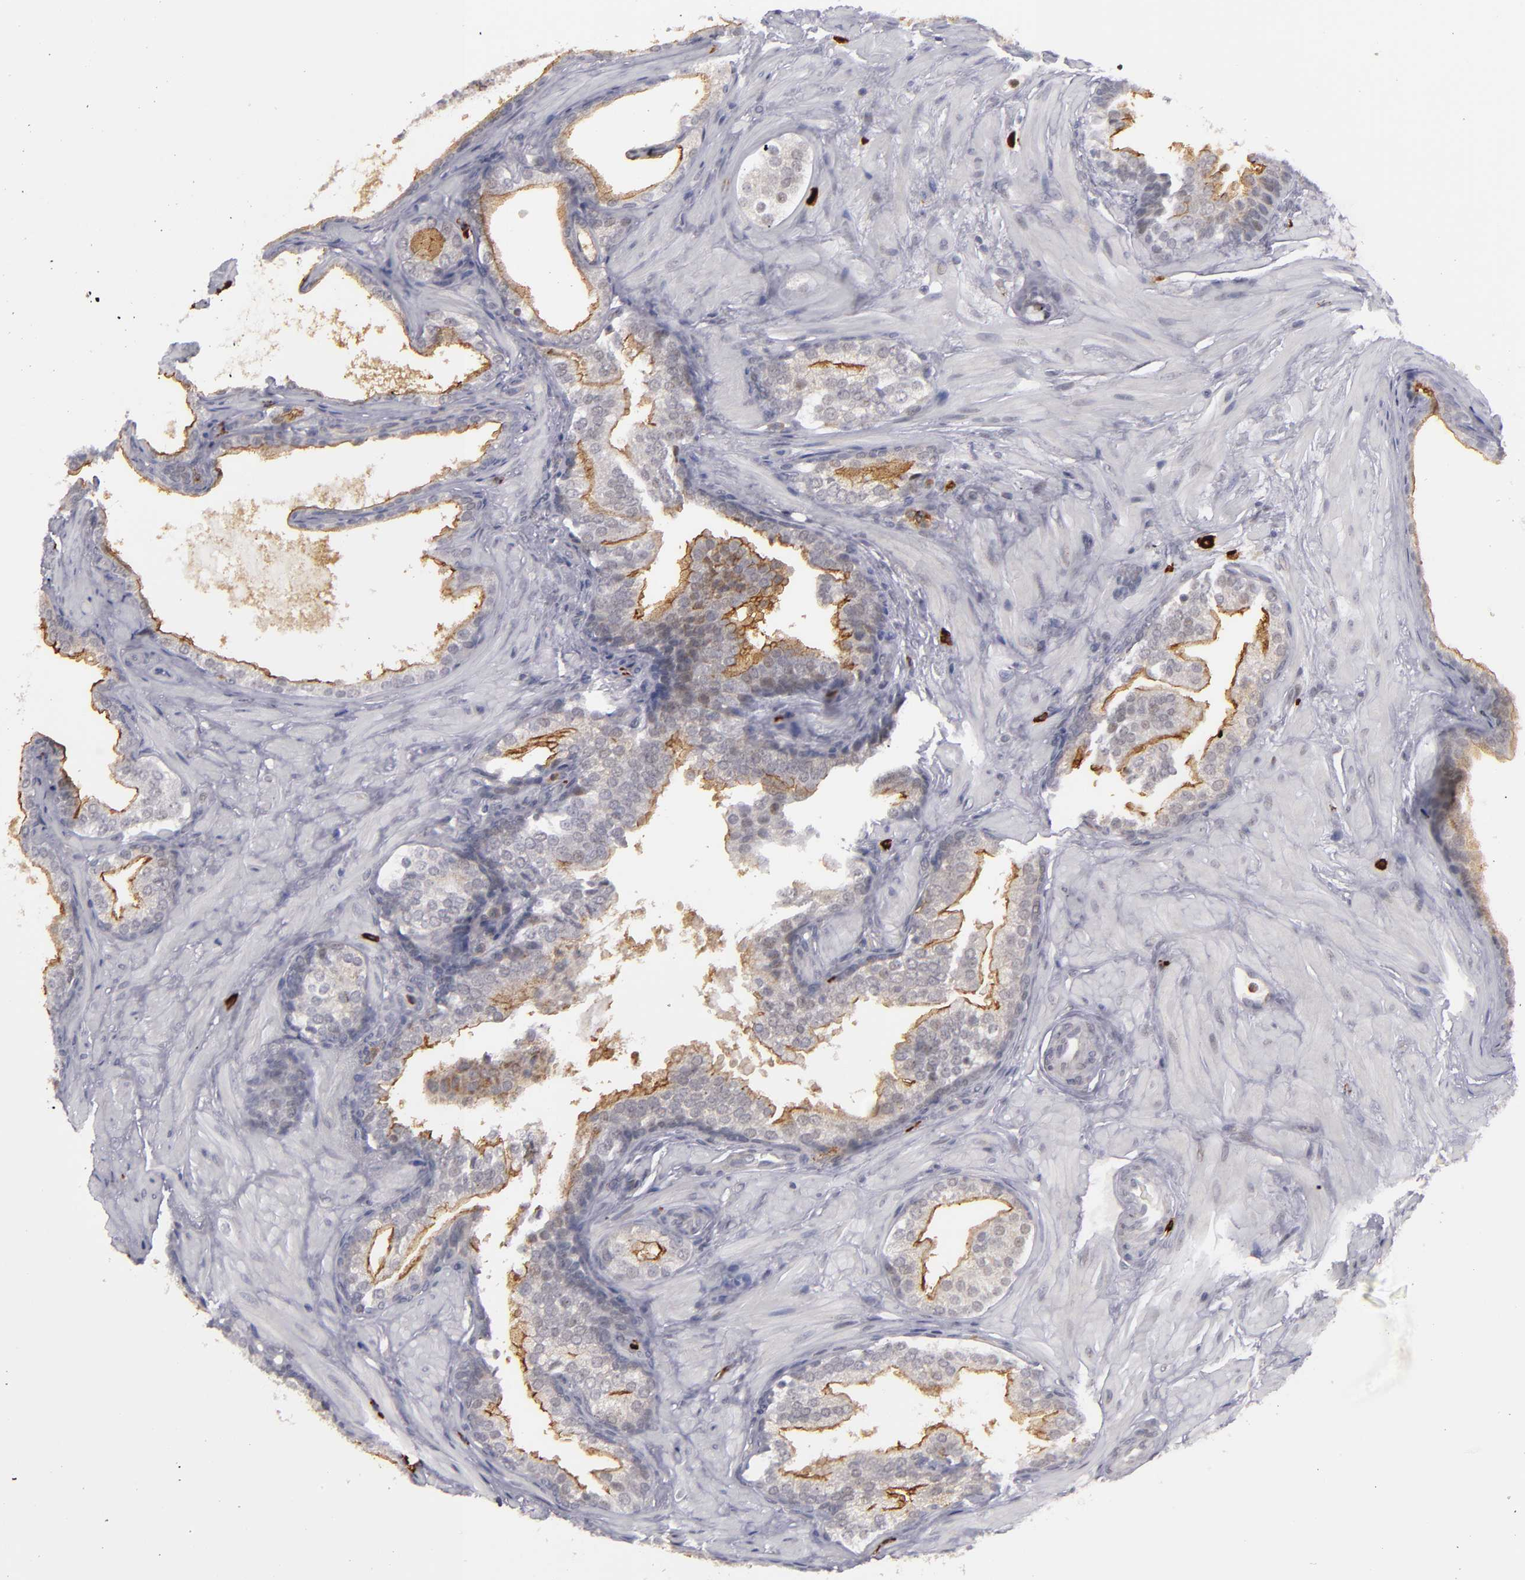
{"staining": {"intensity": "moderate", "quantity": "25%-75%", "location": "cytoplasmic/membranous"}, "tissue": "prostate cancer", "cell_type": "Tumor cells", "image_type": "cancer", "snomed": [{"axis": "morphology", "description": "Adenocarcinoma, Low grade"}, {"axis": "topography", "description": "Prostate"}], "caption": "A brown stain highlights moderate cytoplasmic/membranous positivity of a protein in prostate cancer tumor cells. (DAB (3,3'-diaminobenzidine) IHC, brown staining for protein, blue staining for nuclei).", "gene": "STX3", "patient": {"sex": "male", "age": 69}}